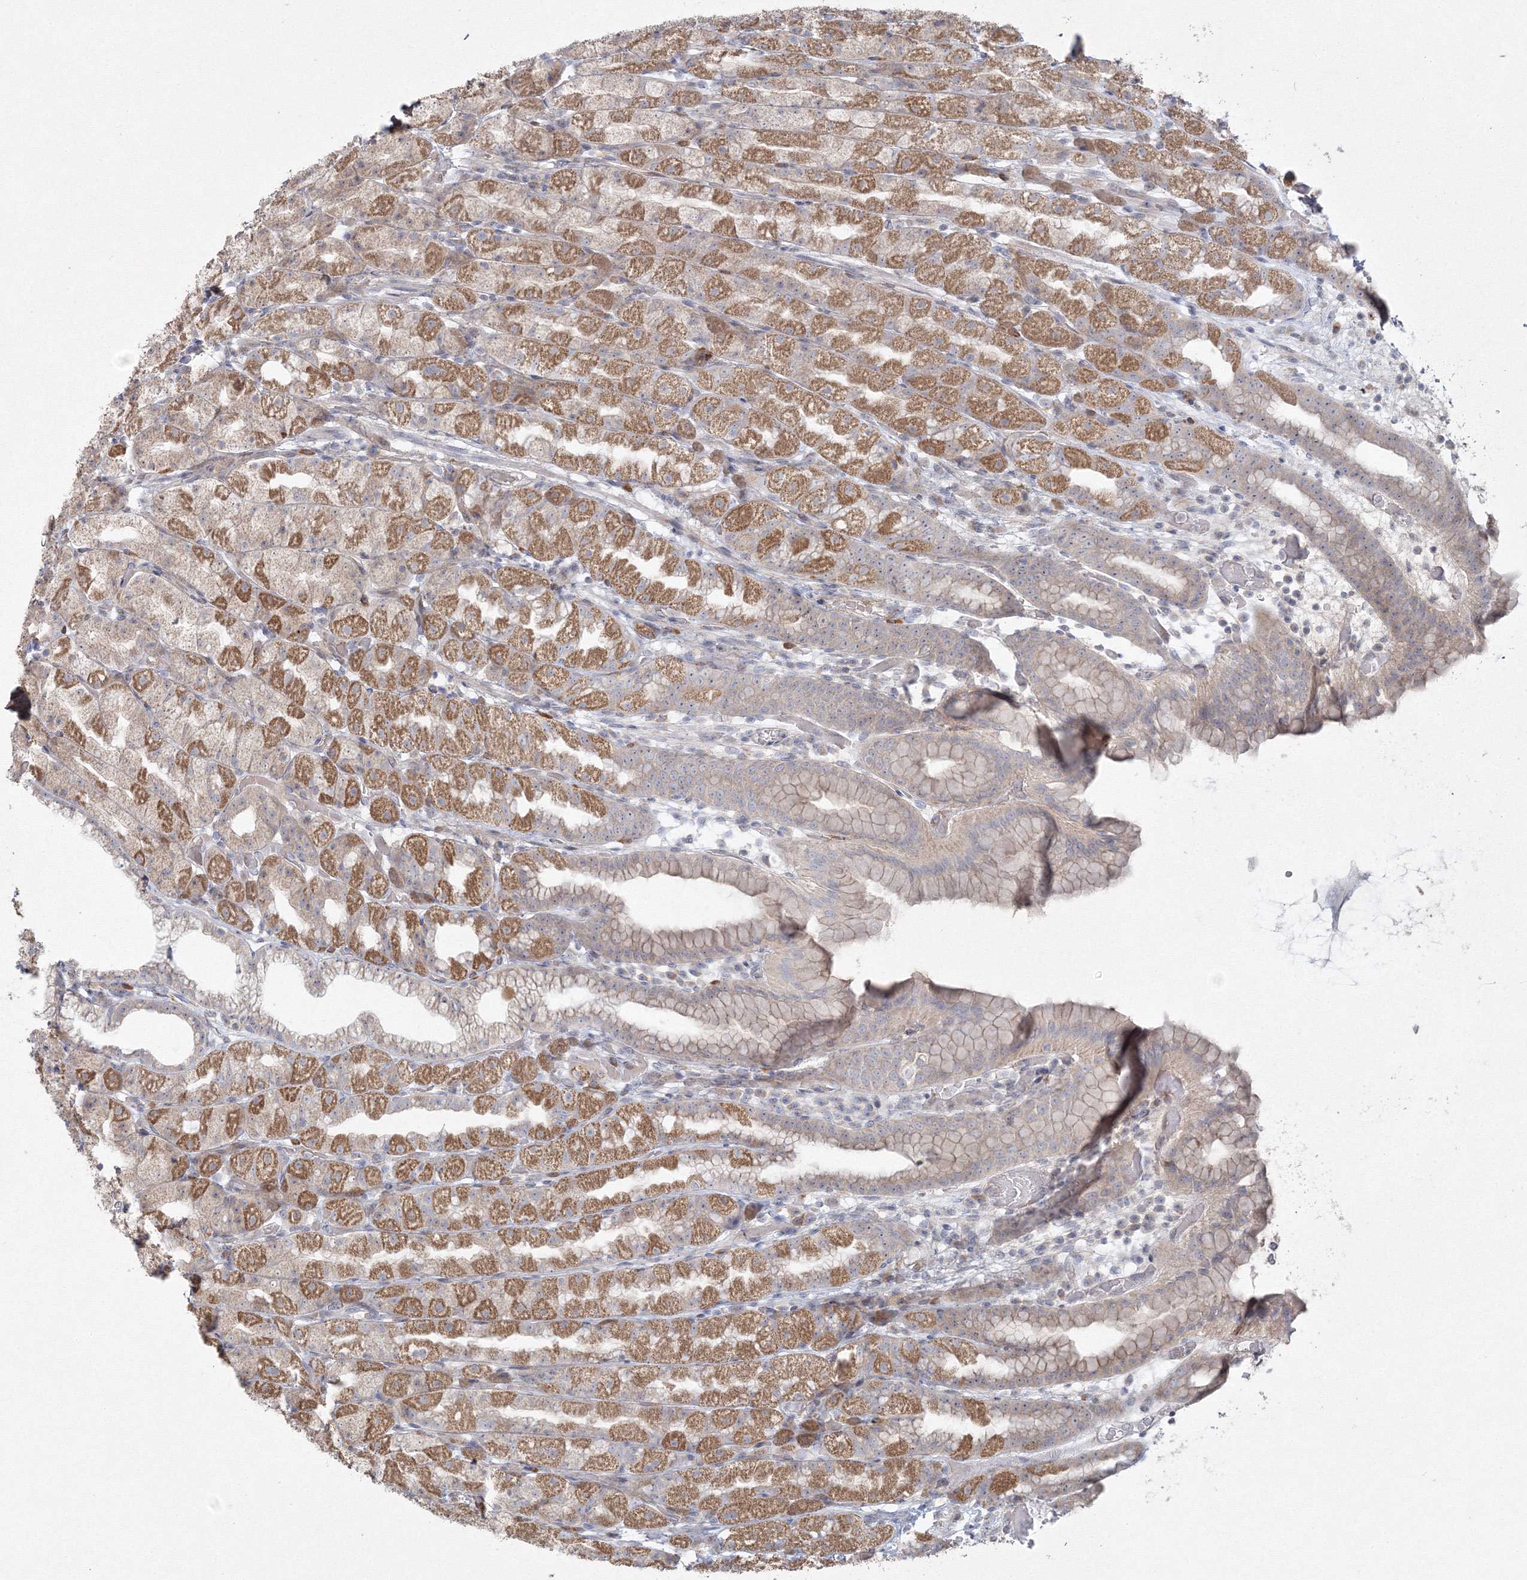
{"staining": {"intensity": "moderate", "quantity": ">75%", "location": "cytoplasmic/membranous"}, "tissue": "stomach", "cell_type": "Glandular cells", "image_type": "normal", "snomed": [{"axis": "morphology", "description": "Normal tissue, NOS"}, {"axis": "topography", "description": "Stomach, upper"}], "caption": "IHC photomicrograph of benign stomach stained for a protein (brown), which demonstrates medium levels of moderate cytoplasmic/membranous positivity in about >75% of glandular cells.", "gene": "WDR49", "patient": {"sex": "male", "age": 68}}